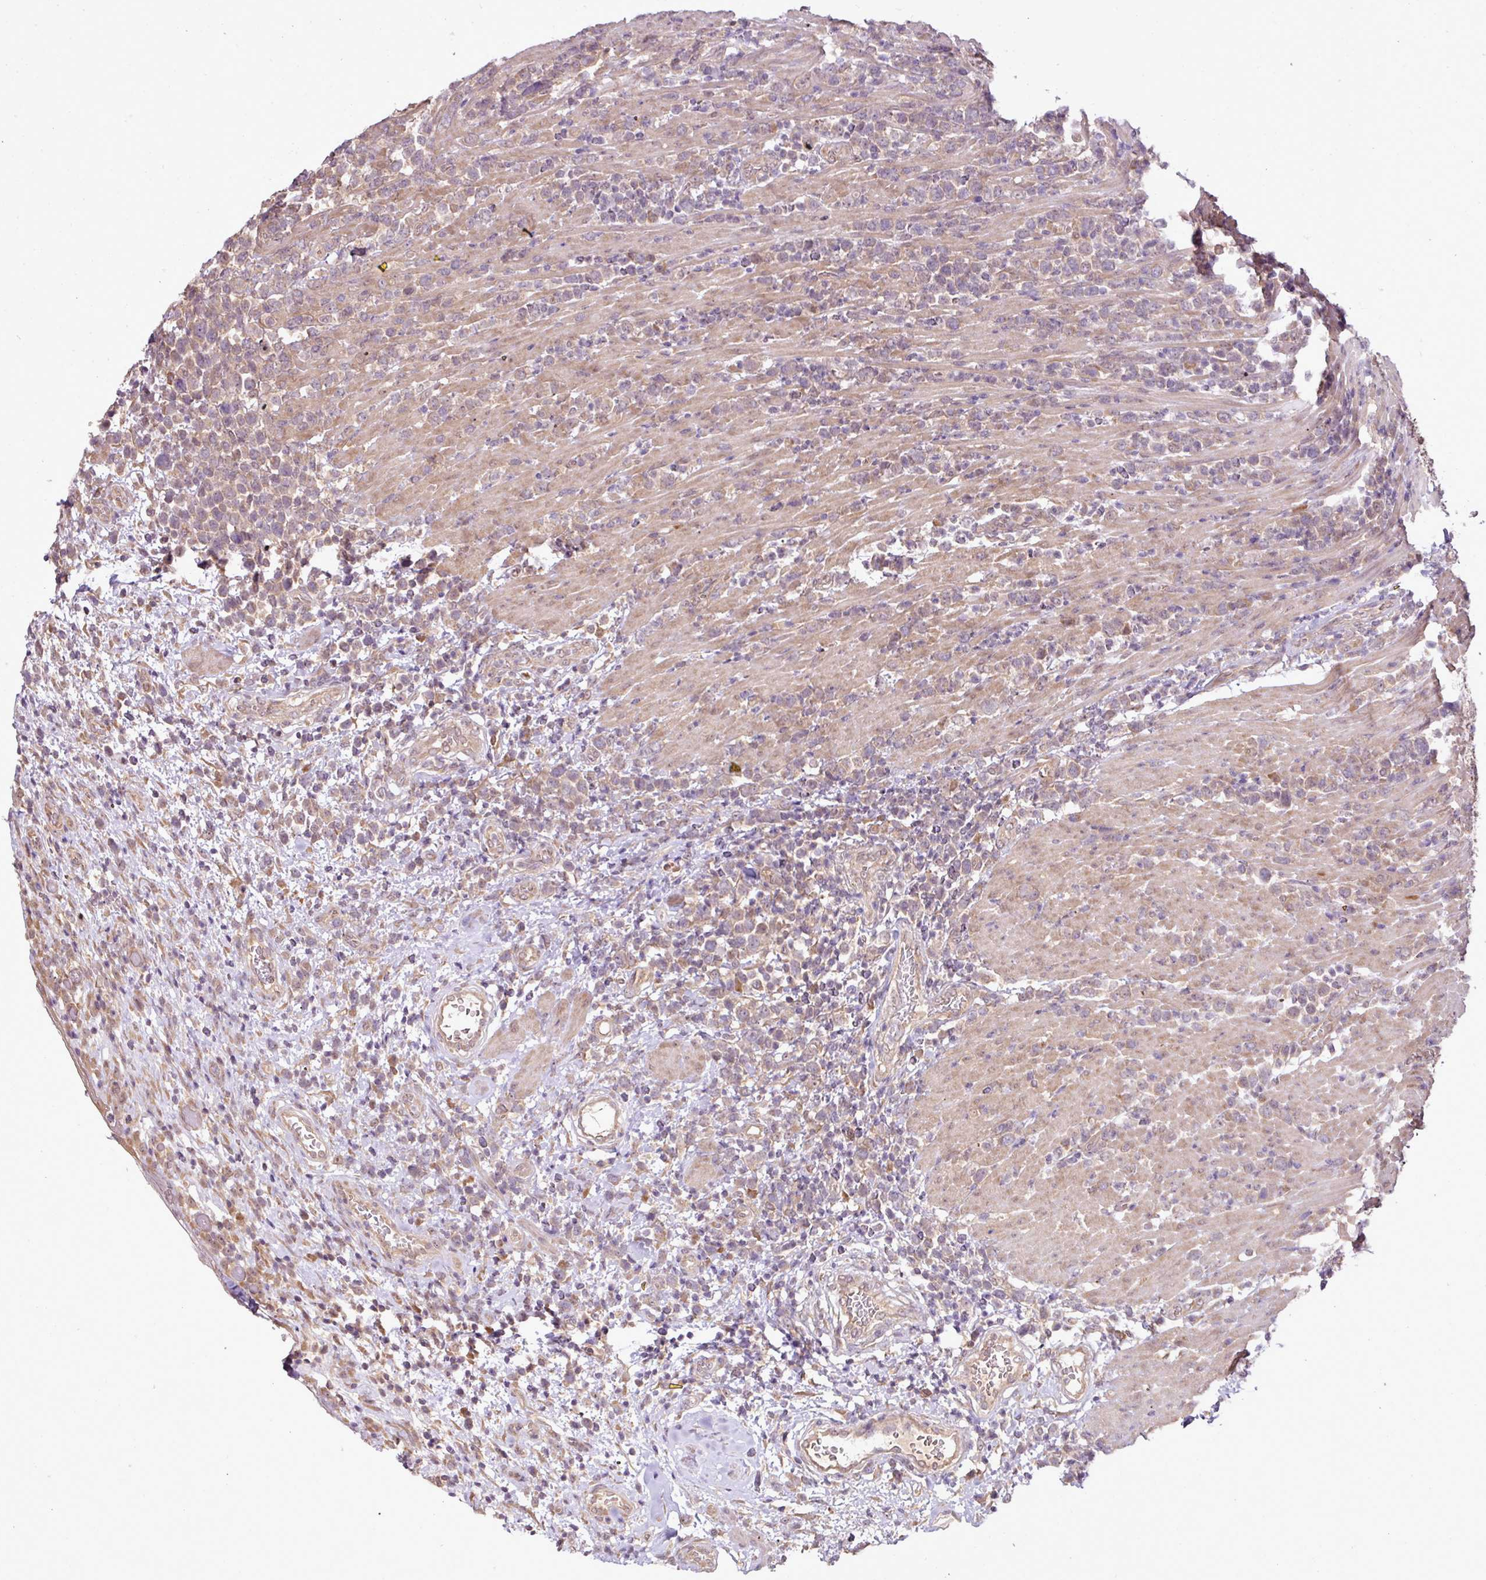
{"staining": {"intensity": "weak", "quantity": "<25%", "location": "cytoplasmic/membranous"}, "tissue": "lymphoma", "cell_type": "Tumor cells", "image_type": "cancer", "snomed": [{"axis": "morphology", "description": "Malignant lymphoma, non-Hodgkin's type, High grade"}, {"axis": "topography", "description": "Soft tissue"}], "caption": "The image reveals no significant expression in tumor cells of malignant lymphoma, non-Hodgkin's type (high-grade). (Immunohistochemistry (ihc), brightfield microscopy, high magnification).", "gene": "DNAAF4", "patient": {"sex": "female", "age": 56}}